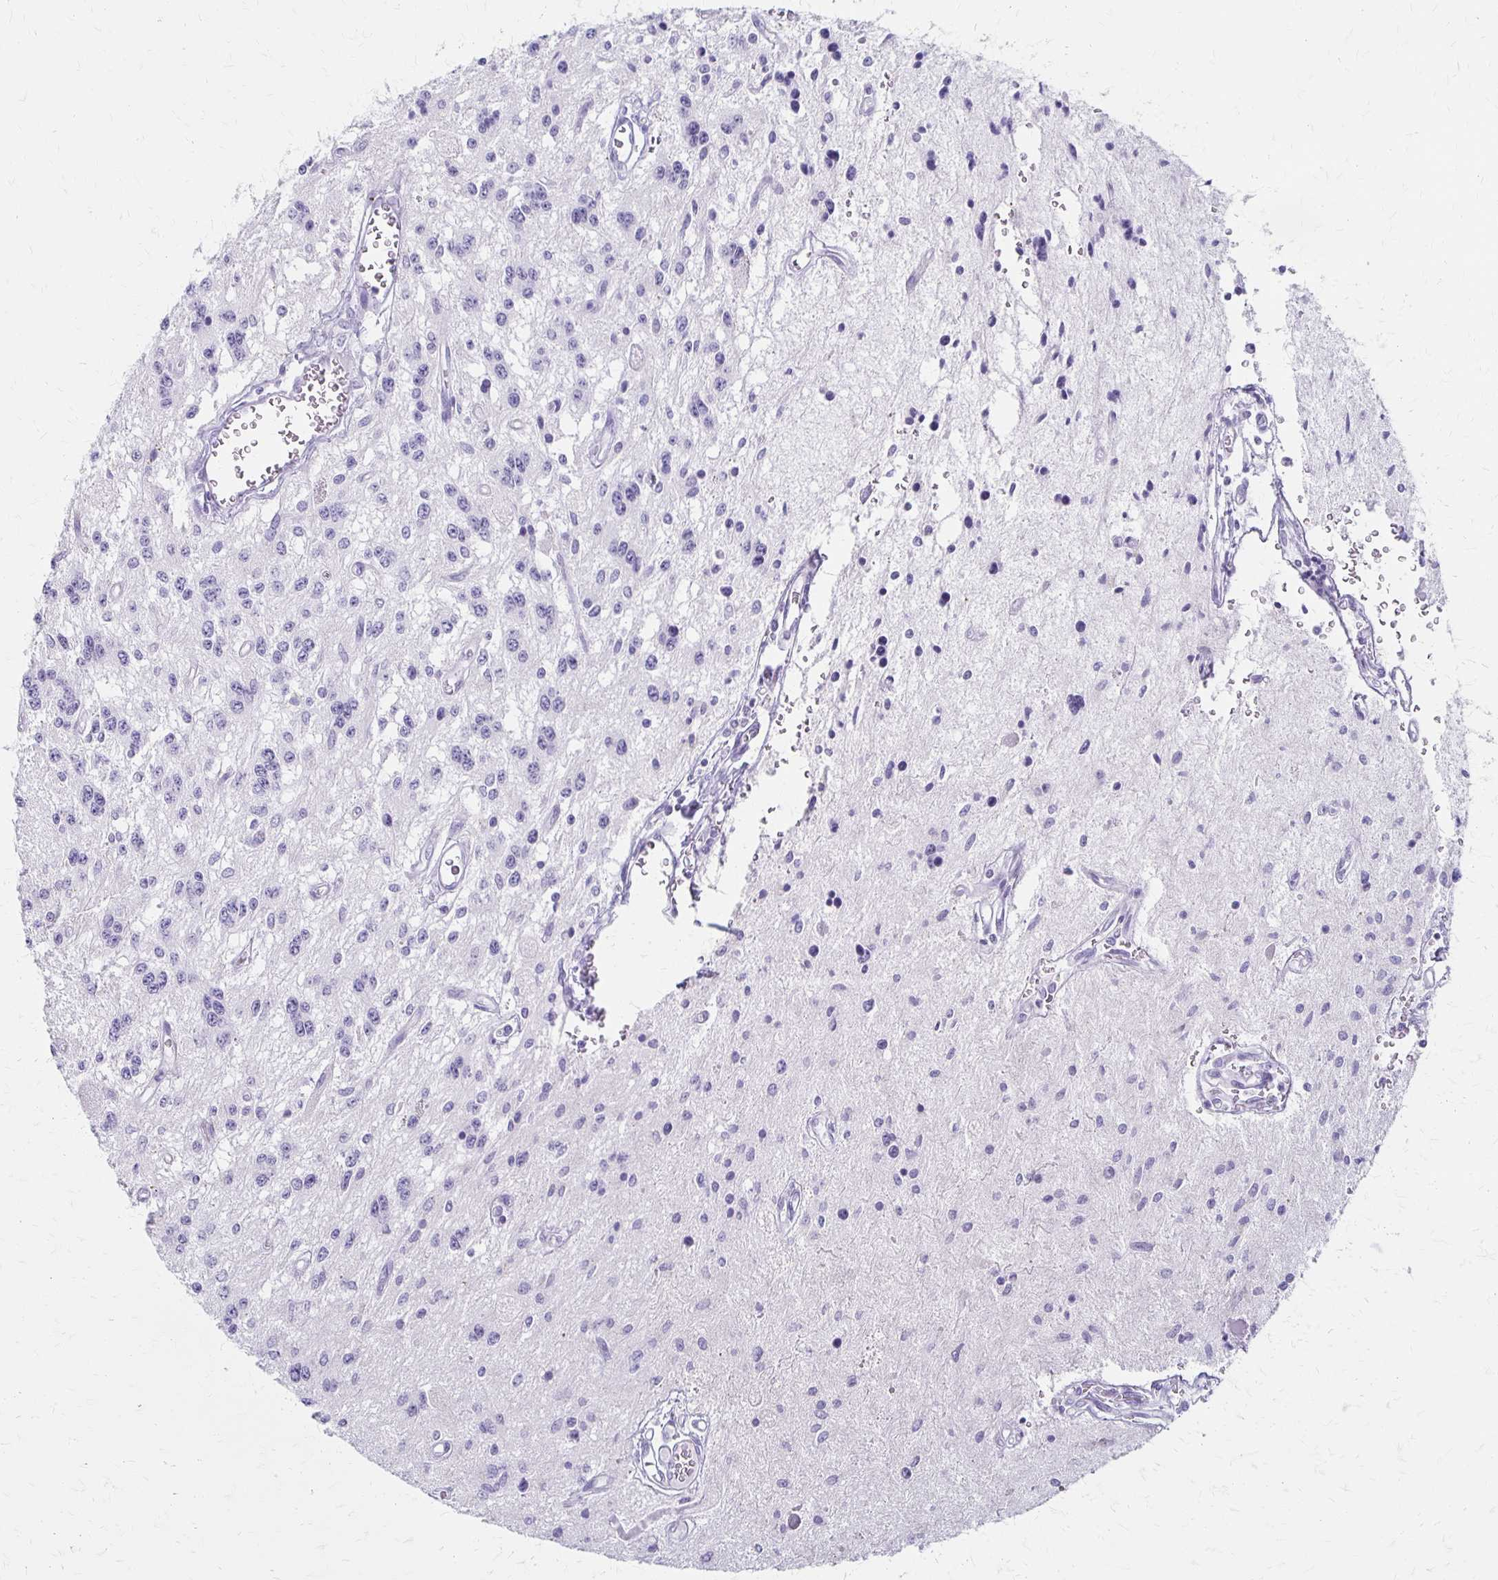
{"staining": {"intensity": "negative", "quantity": "none", "location": "none"}, "tissue": "glioma", "cell_type": "Tumor cells", "image_type": "cancer", "snomed": [{"axis": "morphology", "description": "Glioma, malignant, Low grade"}, {"axis": "topography", "description": "Cerebellum"}], "caption": "This is an IHC histopathology image of malignant glioma (low-grade). There is no expression in tumor cells.", "gene": "IVL", "patient": {"sex": "female", "age": 14}}